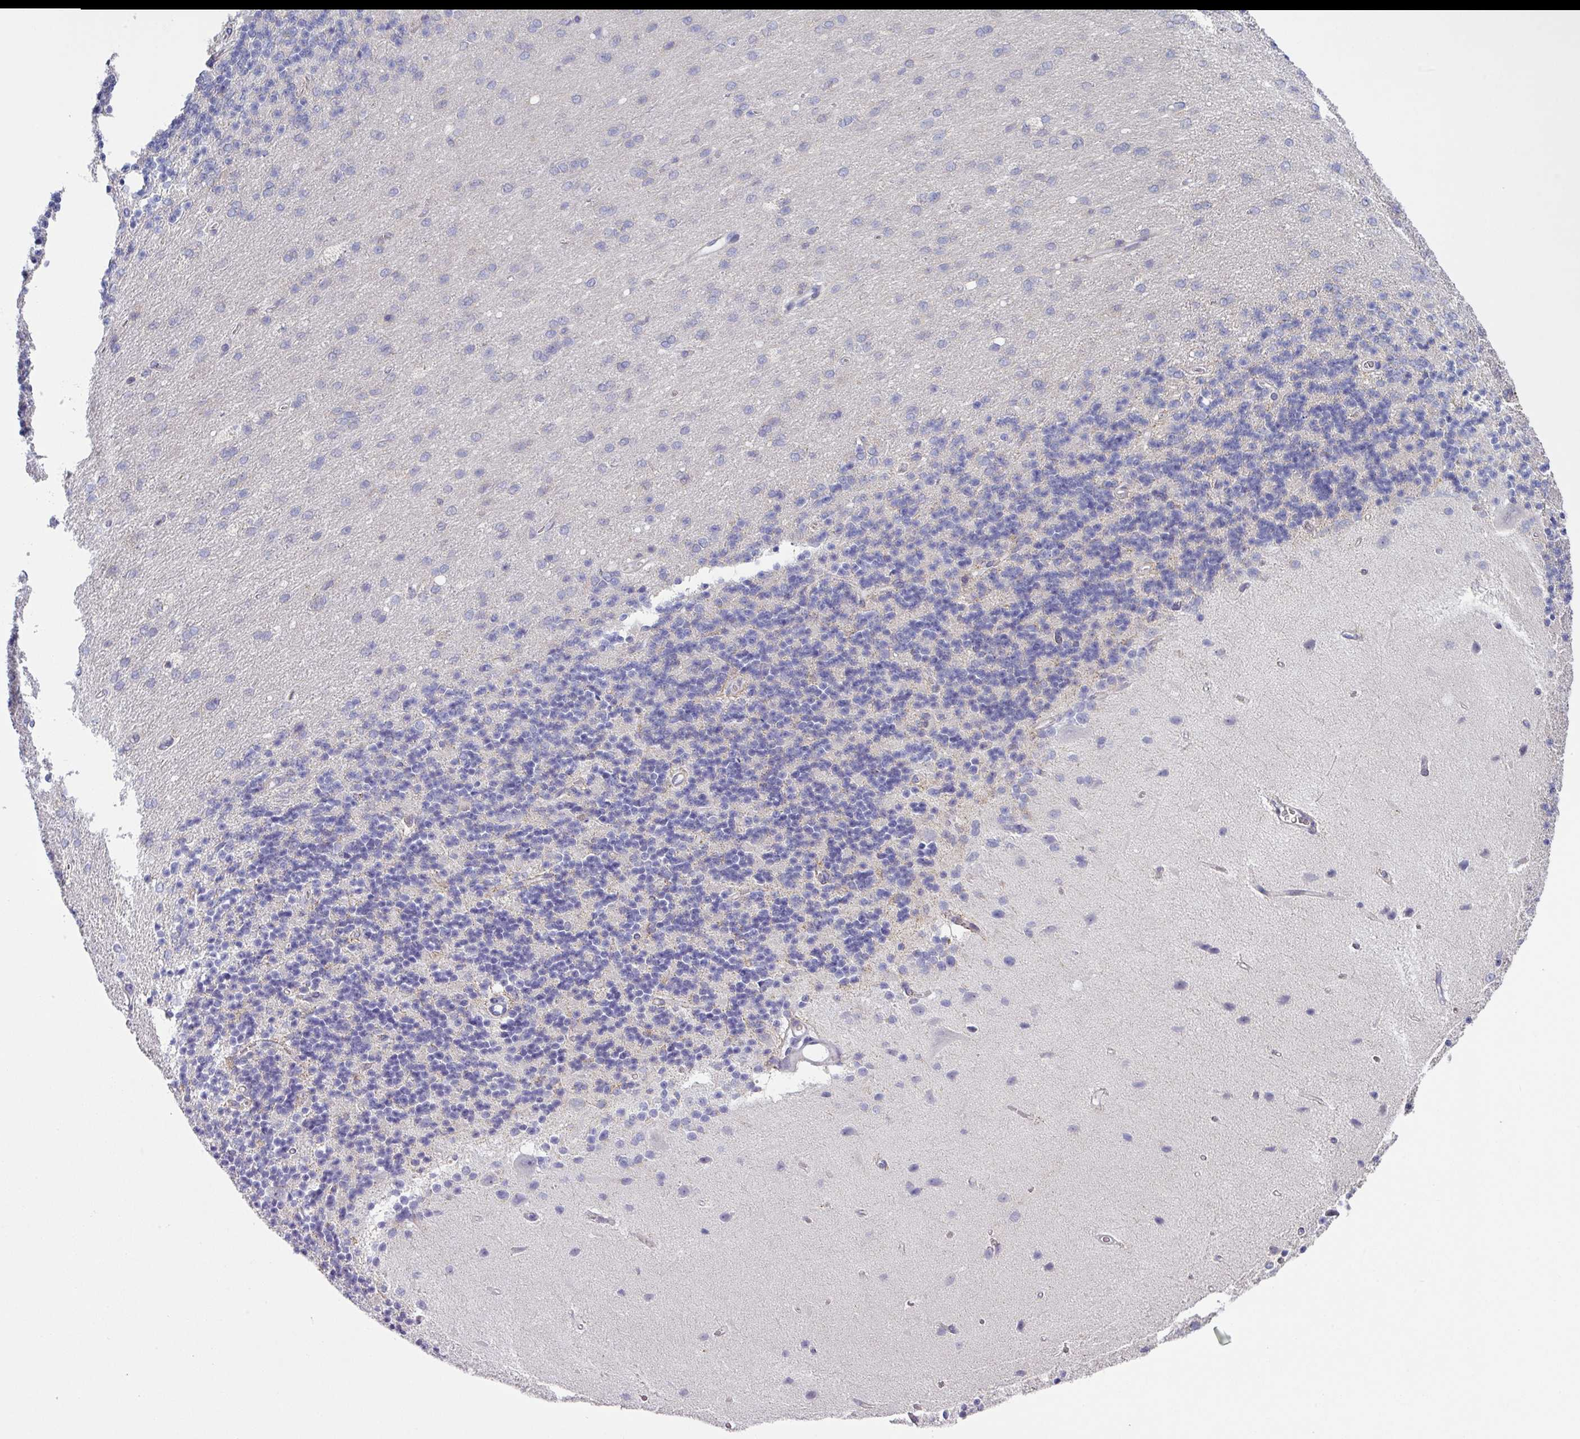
{"staining": {"intensity": "moderate", "quantity": "<25%", "location": "cytoplasmic/membranous"}, "tissue": "cerebellum", "cell_type": "Cells in granular layer", "image_type": "normal", "snomed": [{"axis": "morphology", "description": "Normal tissue, NOS"}, {"axis": "topography", "description": "Cerebellum"}], "caption": "Immunohistochemistry of unremarkable human cerebellum shows low levels of moderate cytoplasmic/membranous positivity in about <25% of cells in granular layer. Ihc stains the protein in brown and the nuclei are stained blue.", "gene": "STAT5A", "patient": {"sex": "female", "age": 29}}